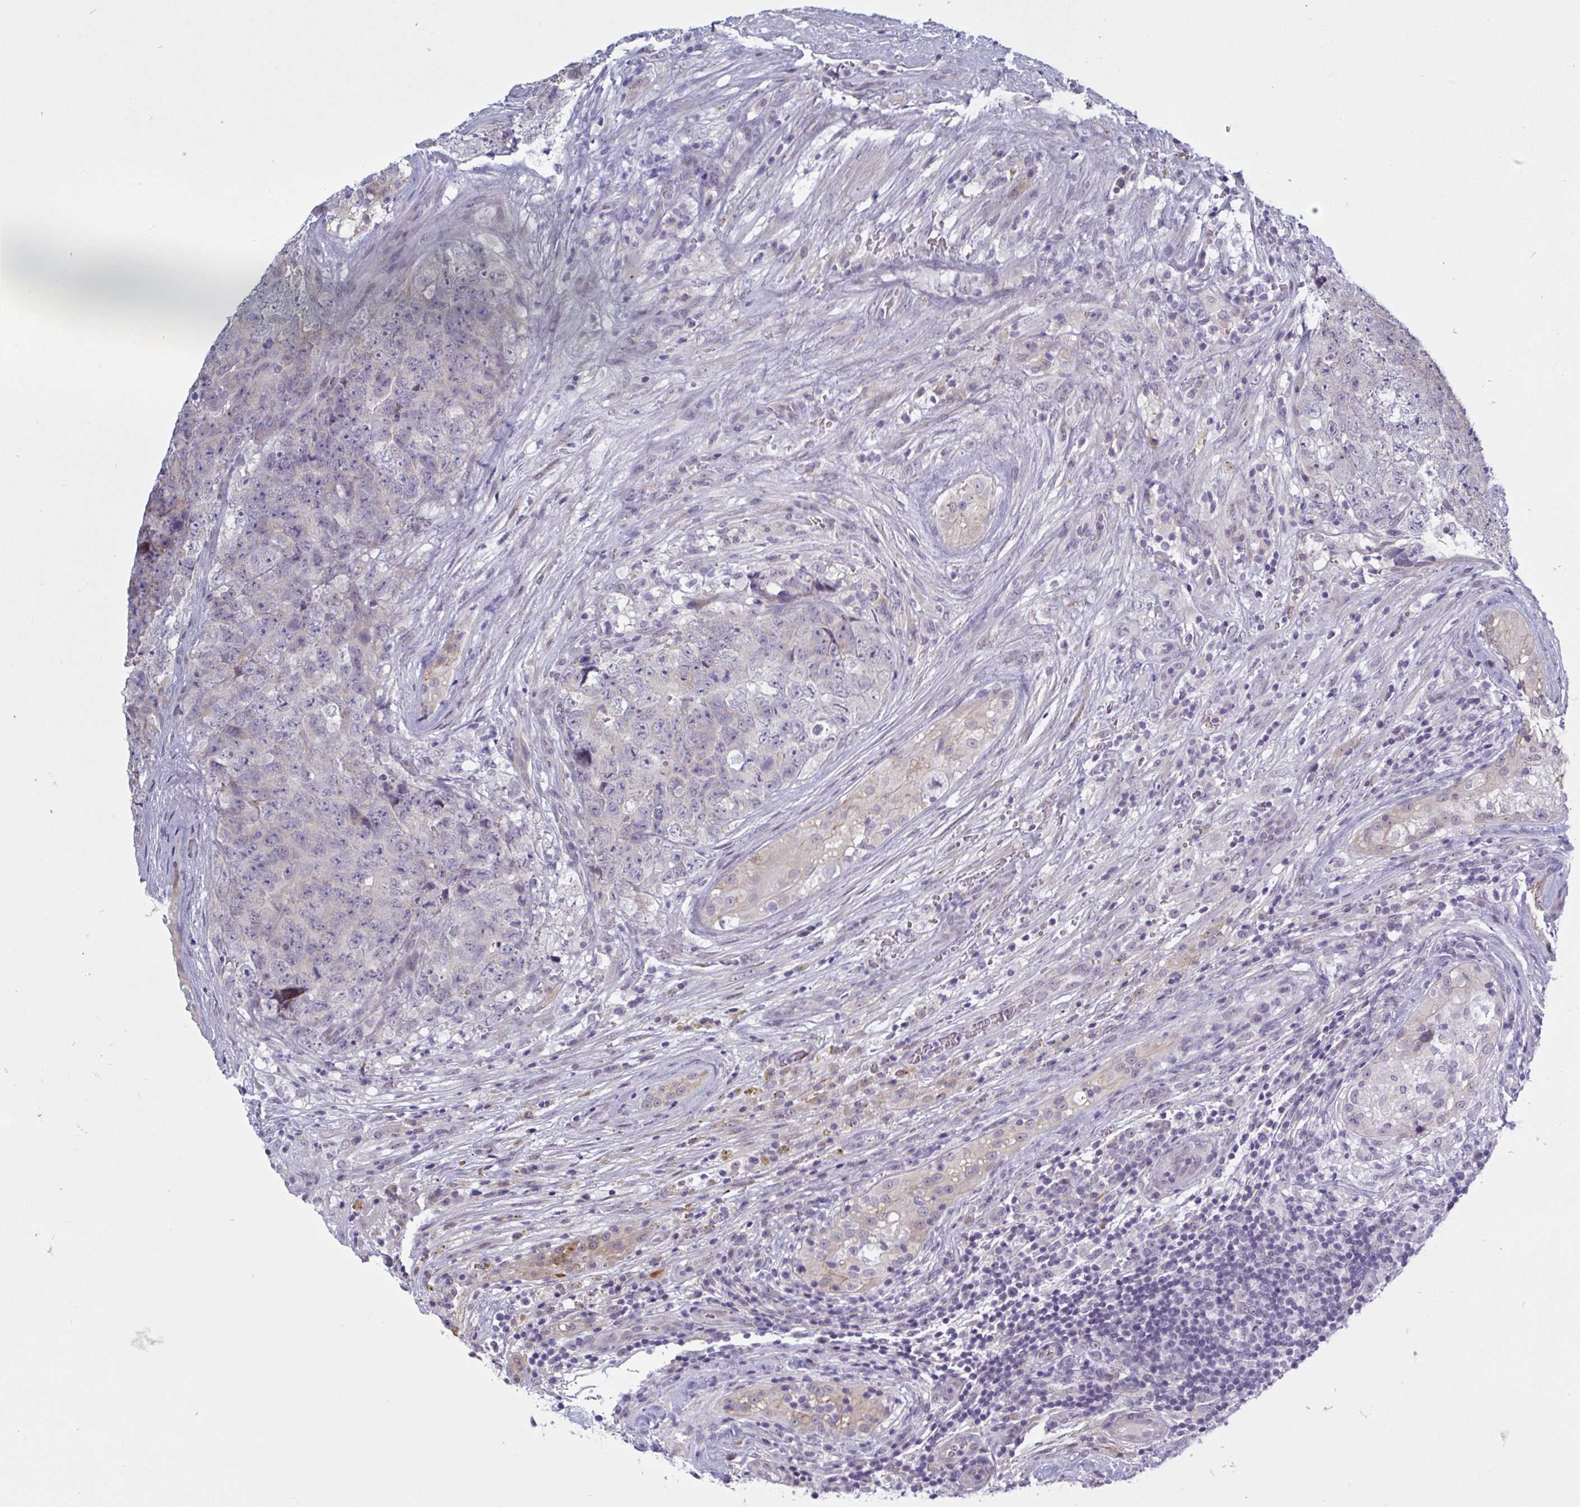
{"staining": {"intensity": "negative", "quantity": "none", "location": "none"}, "tissue": "testis cancer", "cell_type": "Tumor cells", "image_type": "cancer", "snomed": [{"axis": "morphology", "description": "Seminoma, NOS"}, {"axis": "morphology", "description": "Teratoma, malignant, NOS"}, {"axis": "topography", "description": "Testis"}], "caption": "Human testis cancer (teratoma (malignant)) stained for a protein using immunohistochemistry shows no expression in tumor cells.", "gene": "TCEAL8", "patient": {"sex": "male", "age": 34}}